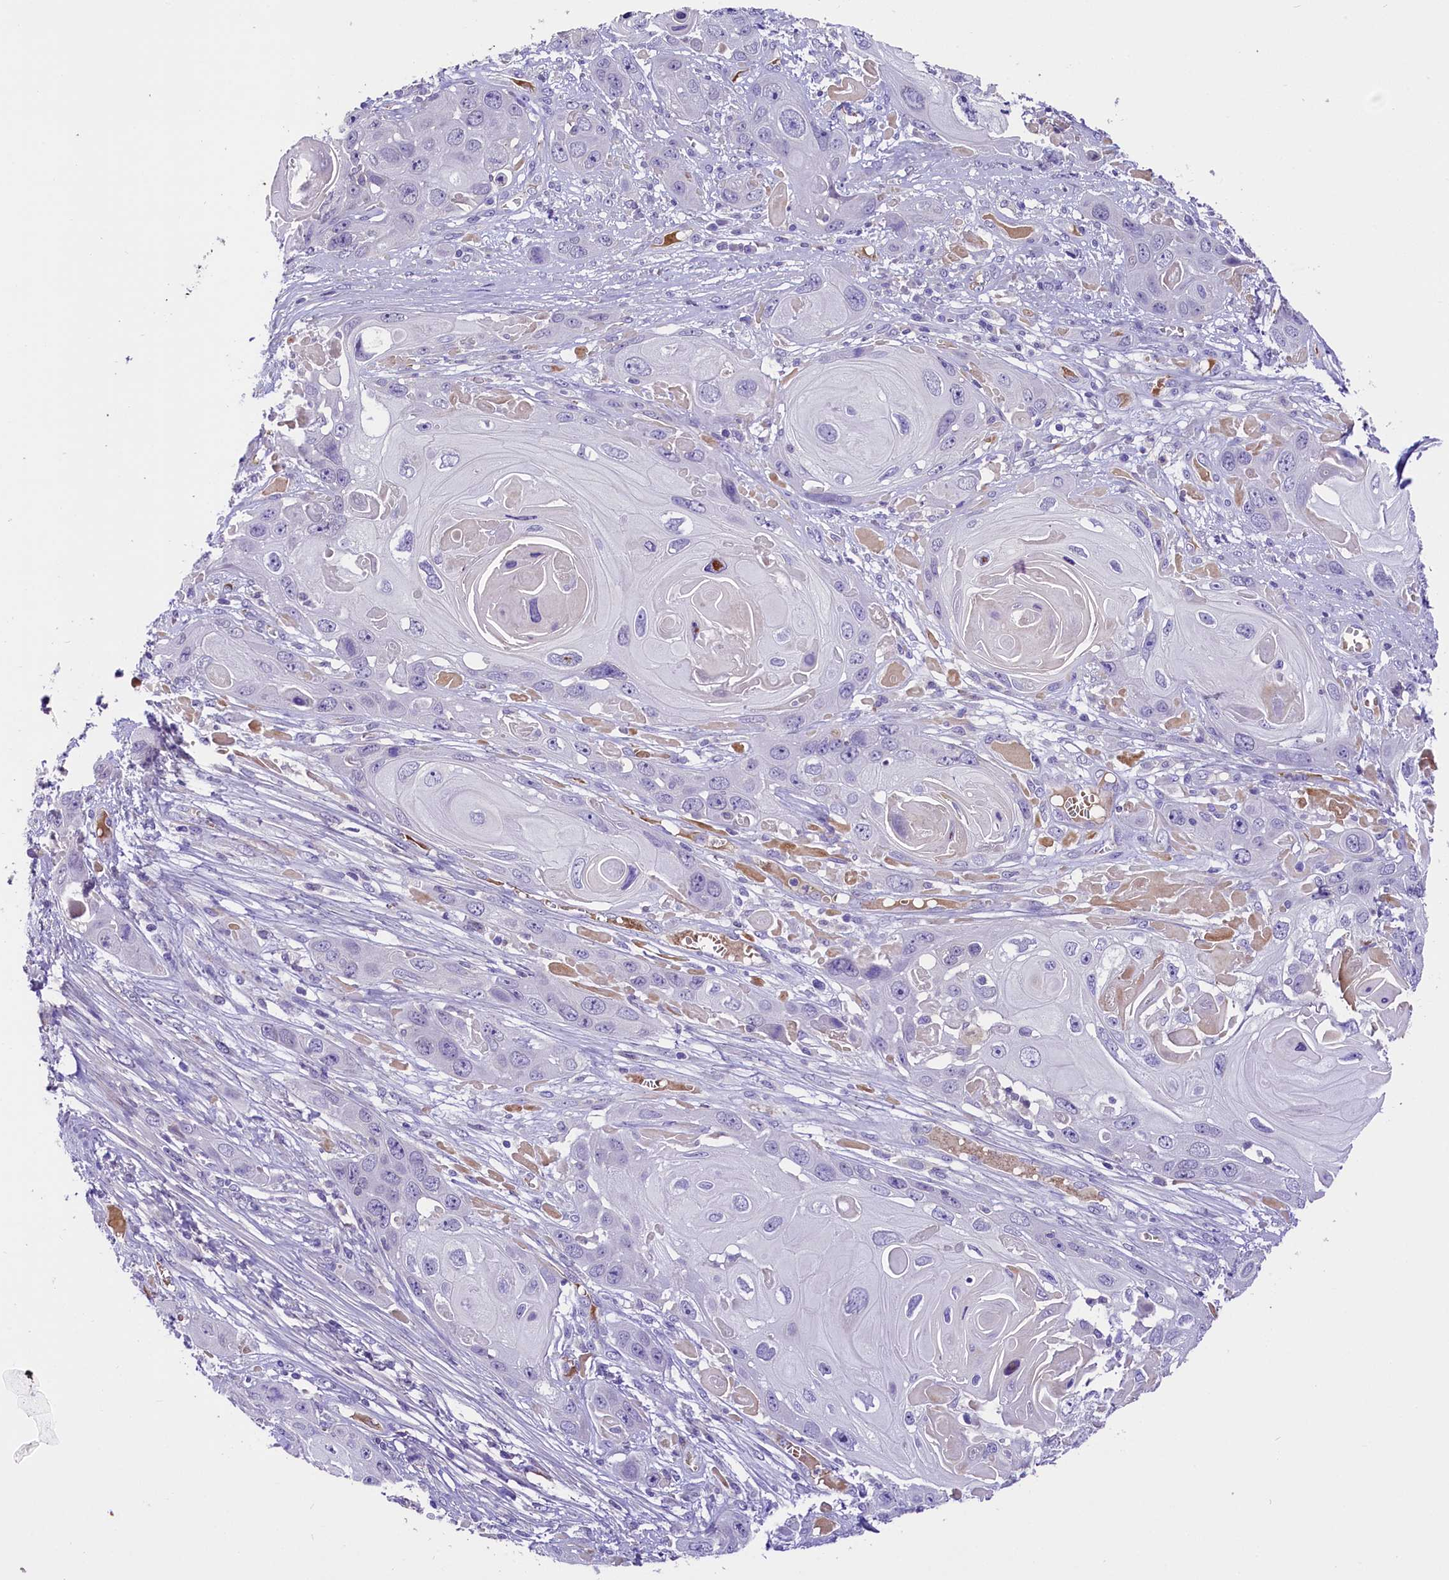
{"staining": {"intensity": "negative", "quantity": "none", "location": "none"}, "tissue": "skin cancer", "cell_type": "Tumor cells", "image_type": "cancer", "snomed": [{"axis": "morphology", "description": "Squamous cell carcinoma, NOS"}, {"axis": "topography", "description": "Skin"}], "caption": "Immunohistochemistry histopathology image of squamous cell carcinoma (skin) stained for a protein (brown), which displays no expression in tumor cells. Nuclei are stained in blue.", "gene": "MEX3B", "patient": {"sex": "male", "age": 55}}